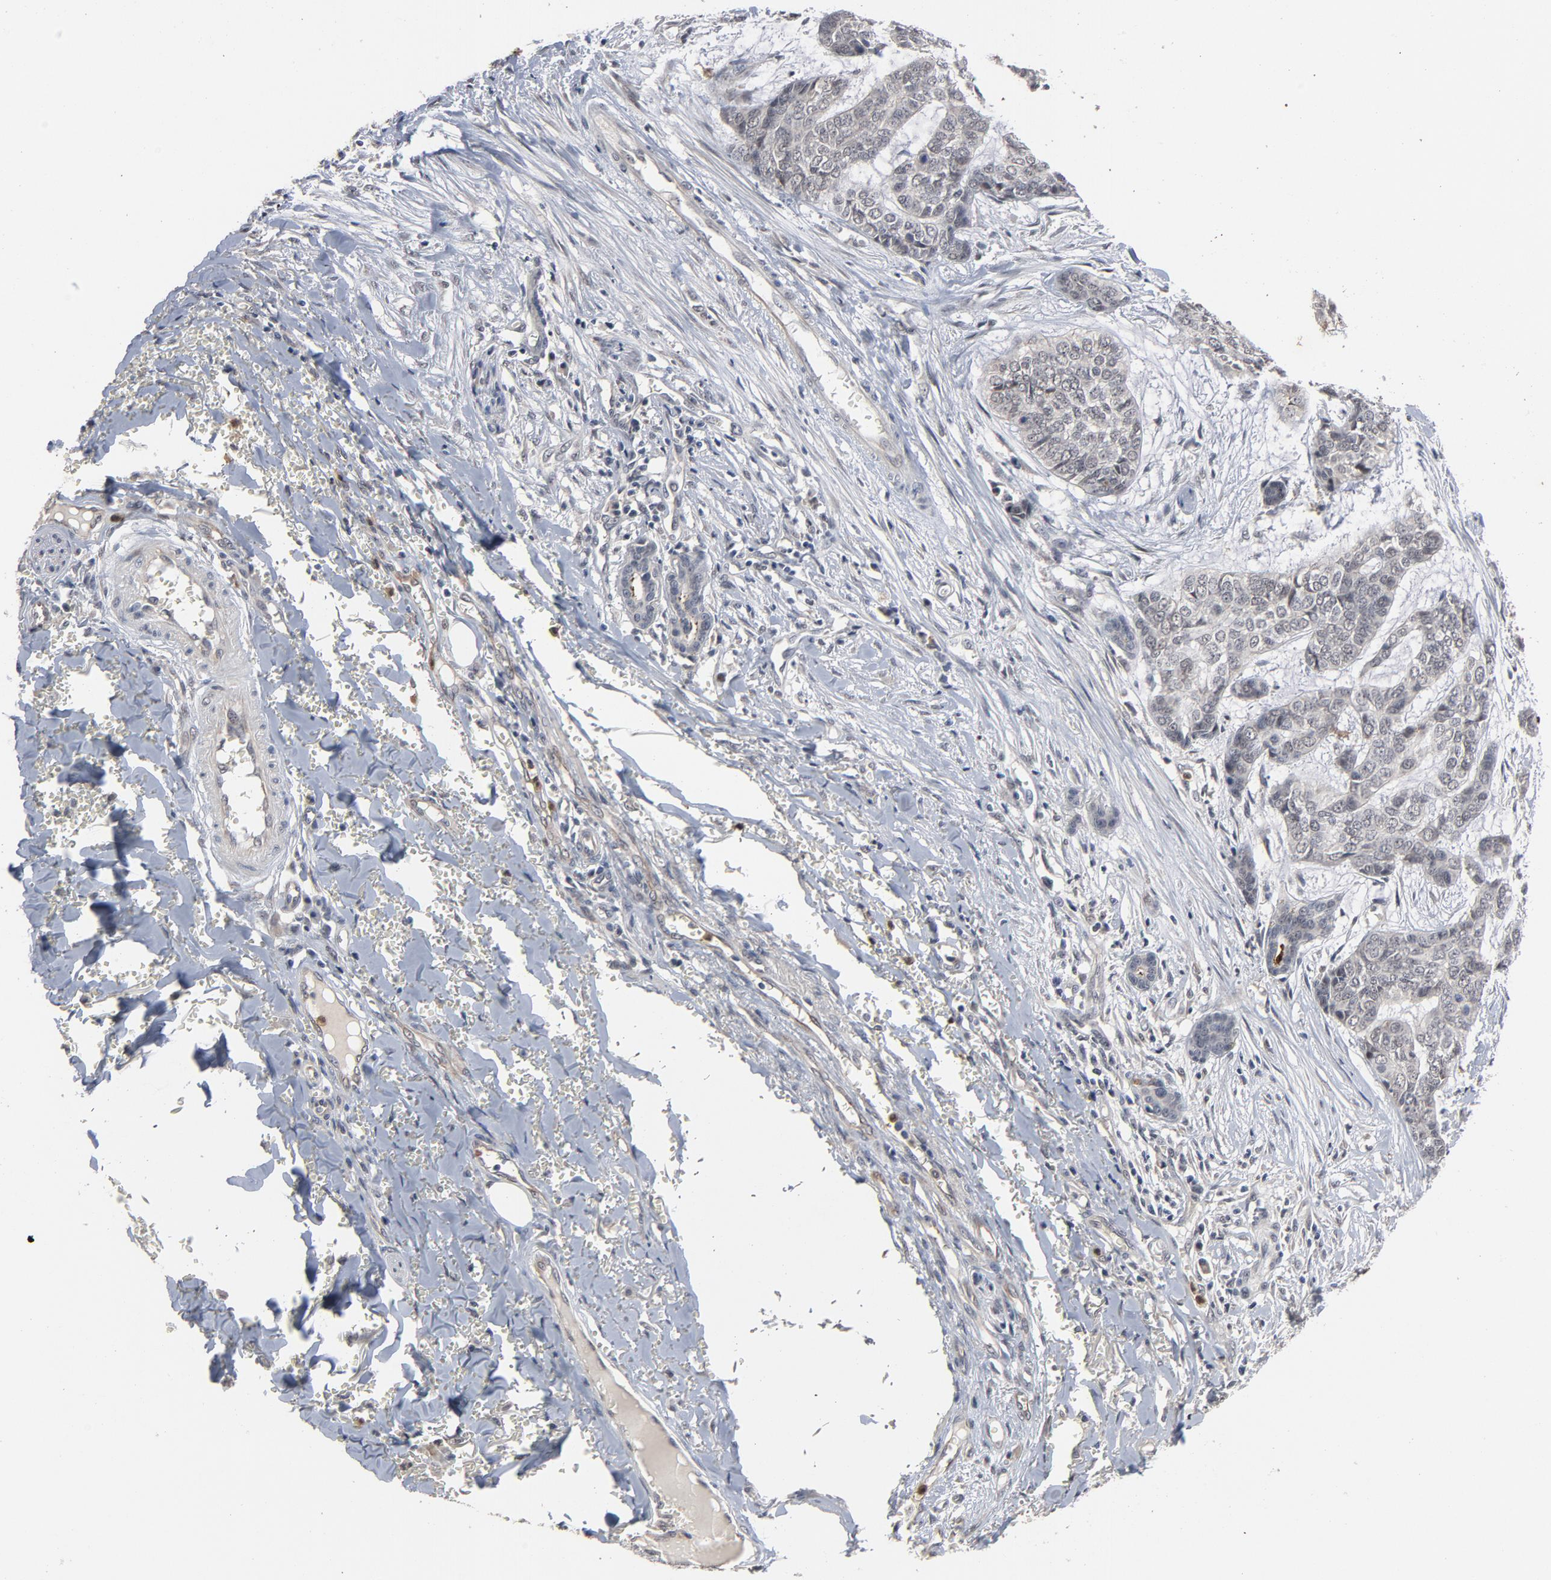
{"staining": {"intensity": "negative", "quantity": "none", "location": "none"}, "tissue": "skin cancer", "cell_type": "Tumor cells", "image_type": "cancer", "snomed": [{"axis": "morphology", "description": "Basal cell carcinoma"}, {"axis": "topography", "description": "Skin"}], "caption": "High magnification brightfield microscopy of skin basal cell carcinoma stained with DAB (brown) and counterstained with hematoxylin (blue): tumor cells show no significant expression.", "gene": "RTL5", "patient": {"sex": "female", "age": 64}}